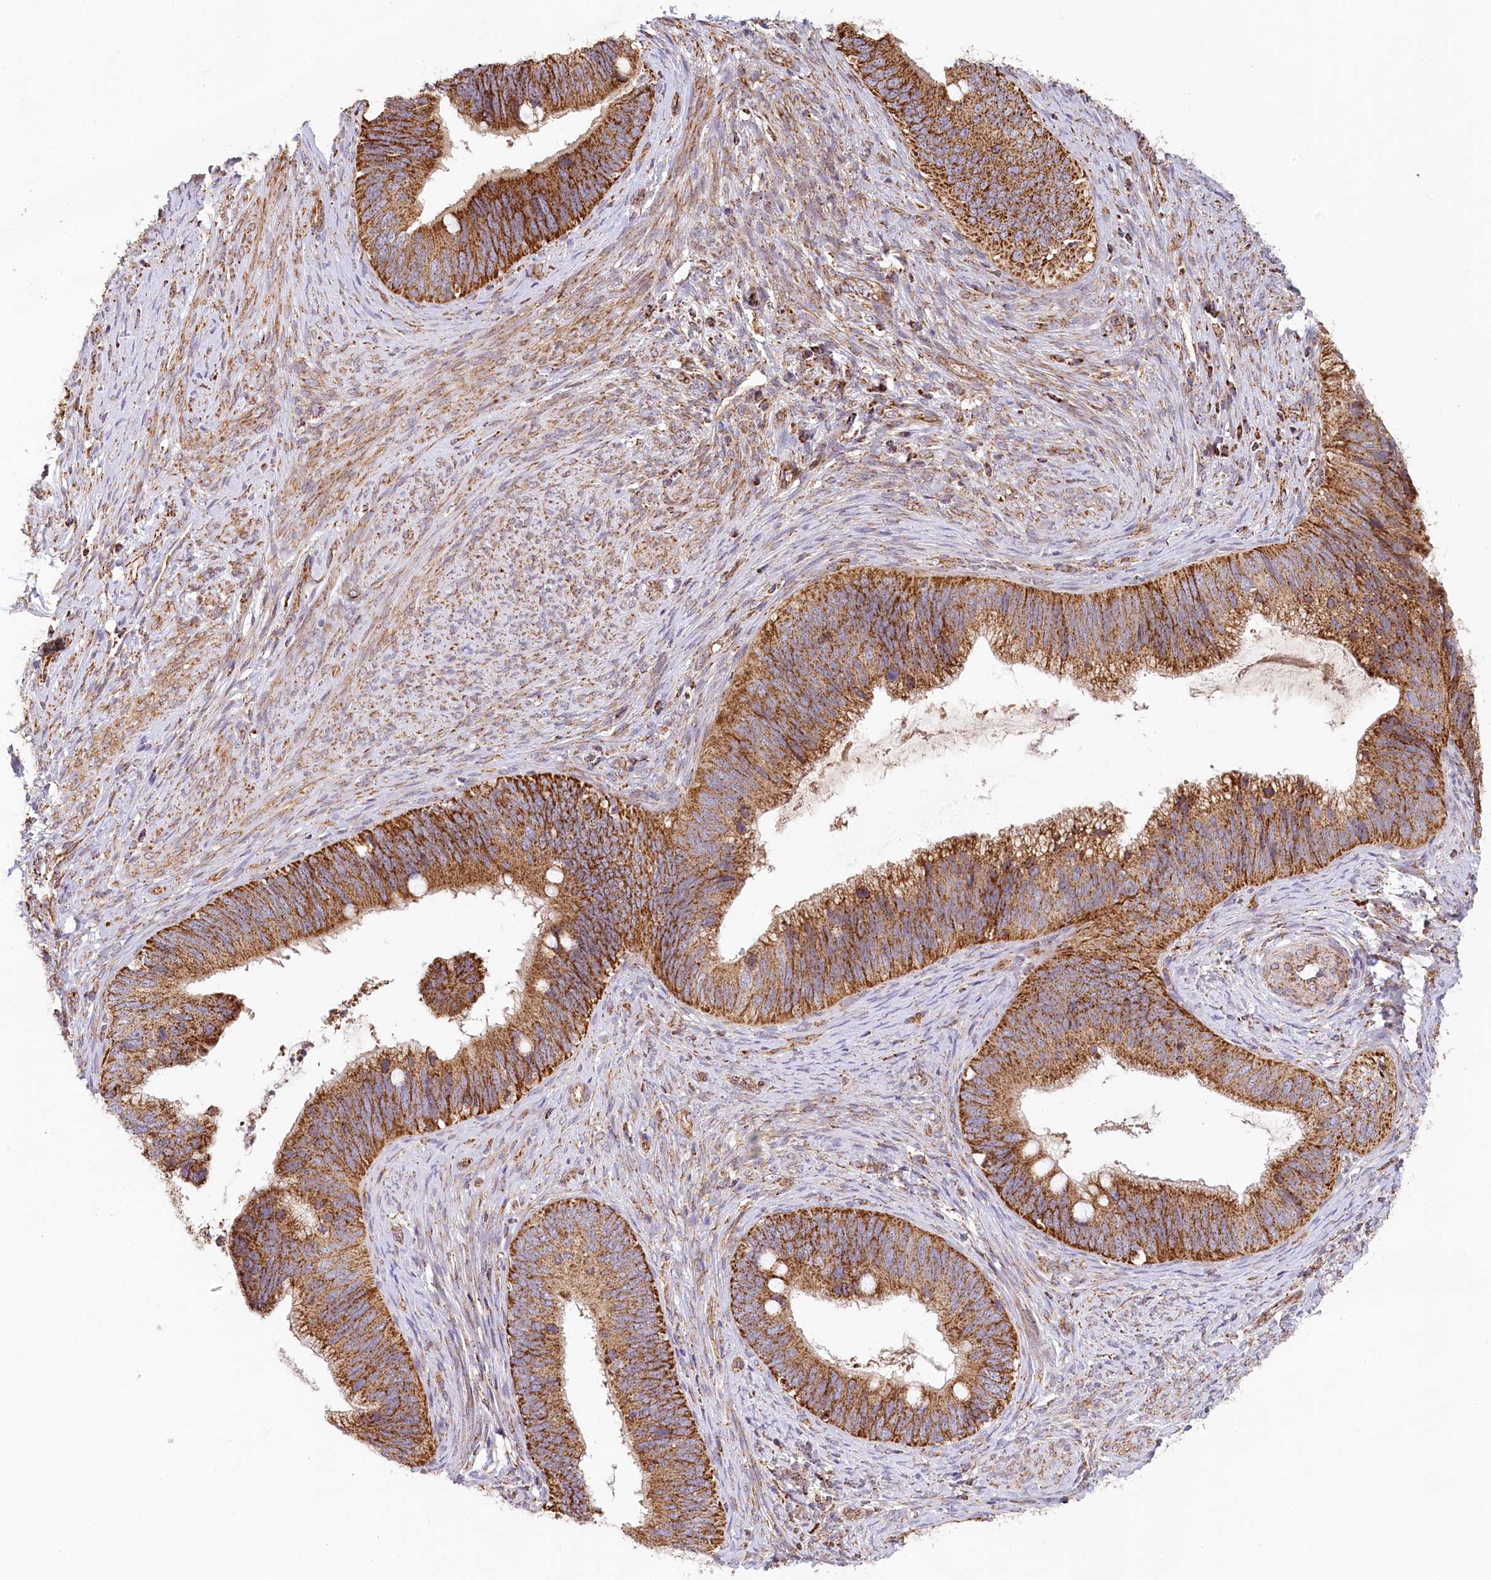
{"staining": {"intensity": "strong", "quantity": ">75%", "location": "cytoplasmic/membranous"}, "tissue": "cervical cancer", "cell_type": "Tumor cells", "image_type": "cancer", "snomed": [{"axis": "morphology", "description": "Adenocarcinoma, NOS"}, {"axis": "topography", "description": "Cervix"}], "caption": "Adenocarcinoma (cervical) was stained to show a protein in brown. There is high levels of strong cytoplasmic/membranous staining in about >75% of tumor cells. Using DAB (brown) and hematoxylin (blue) stains, captured at high magnification using brightfield microscopy.", "gene": "UMPS", "patient": {"sex": "female", "age": 42}}